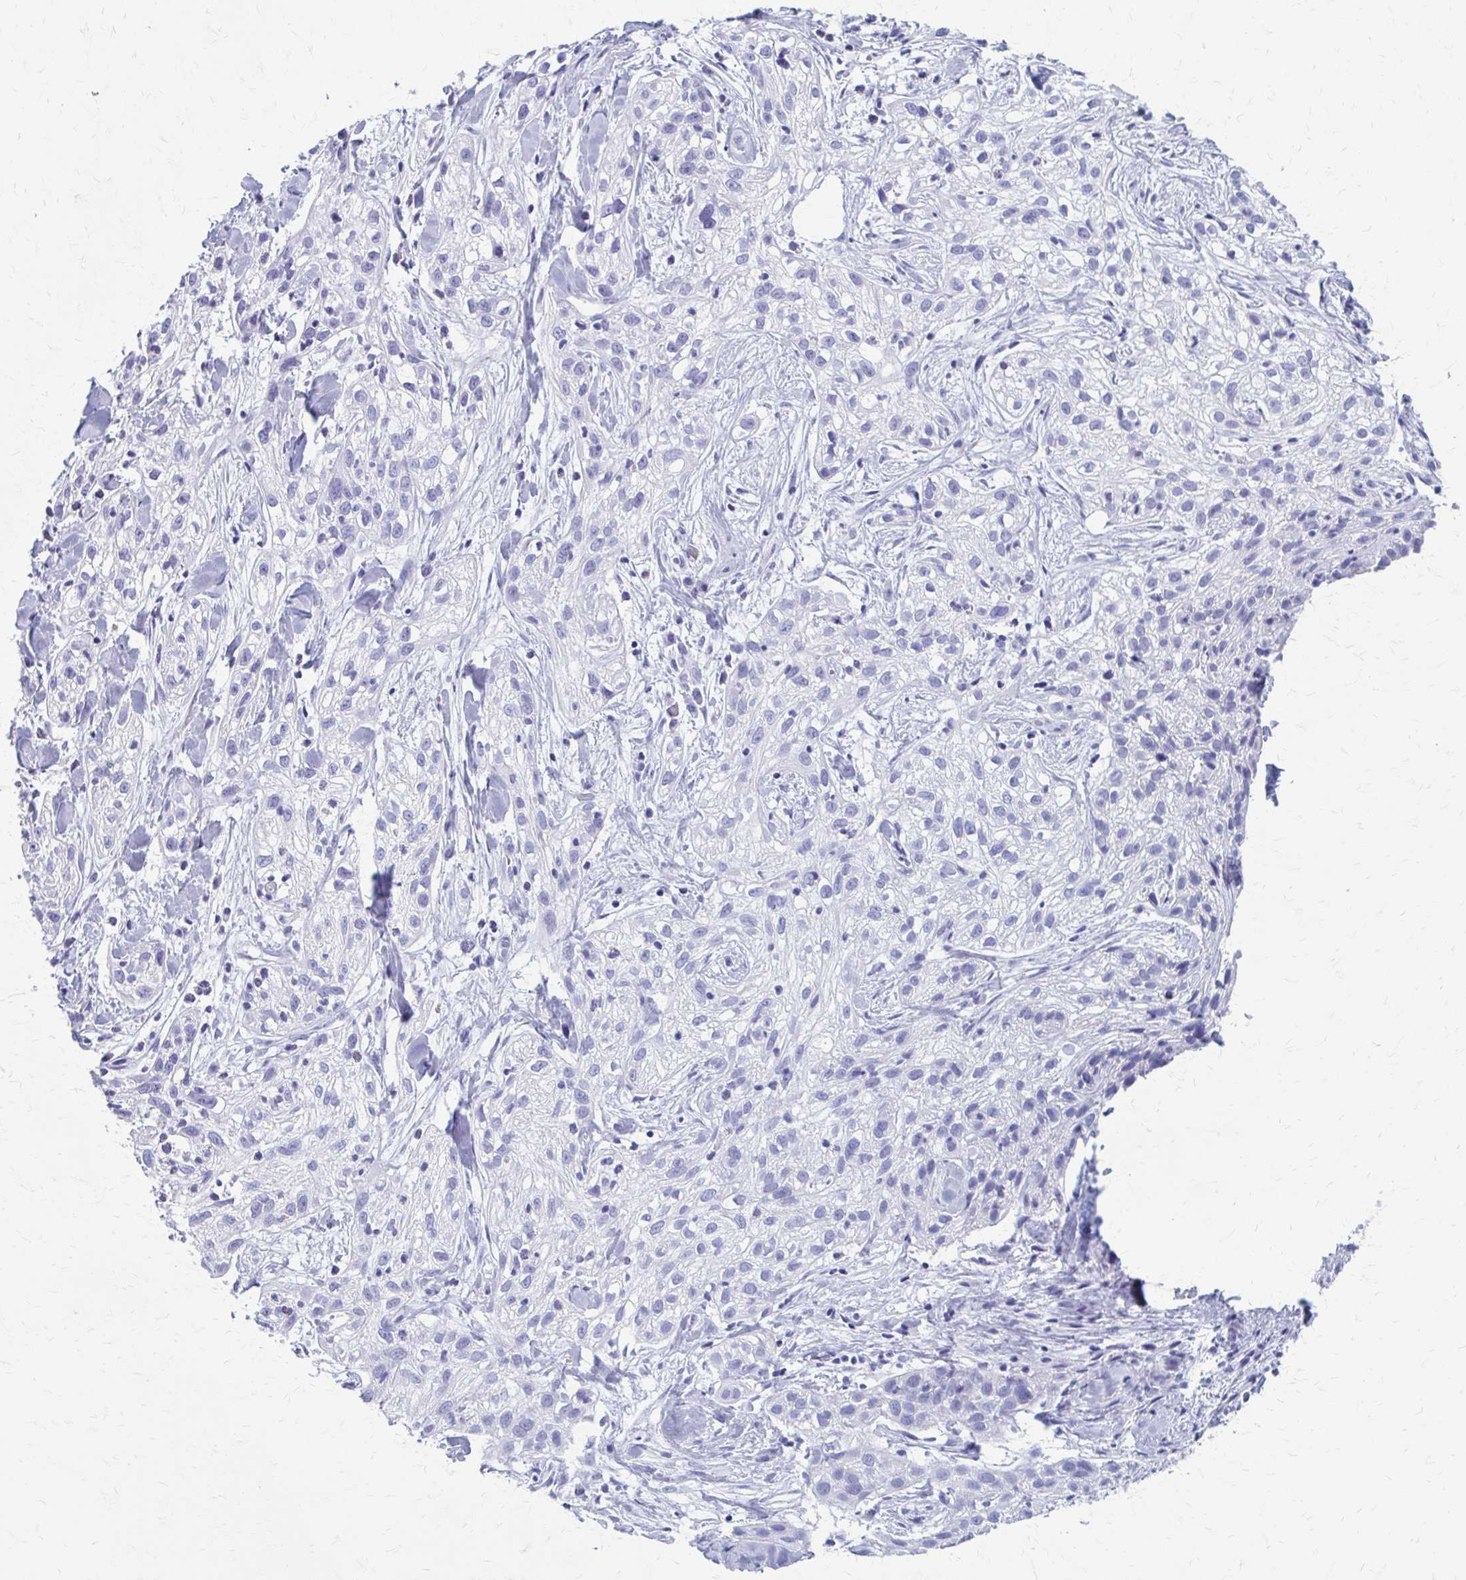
{"staining": {"intensity": "negative", "quantity": "none", "location": "none"}, "tissue": "skin cancer", "cell_type": "Tumor cells", "image_type": "cancer", "snomed": [{"axis": "morphology", "description": "Squamous cell carcinoma, NOS"}, {"axis": "topography", "description": "Skin"}], "caption": "IHC image of human squamous cell carcinoma (skin) stained for a protein (brown), which reveals no staining in tumor cells.", "gene": "CELF5", "patient": {"sex": "male", "age": 82}}